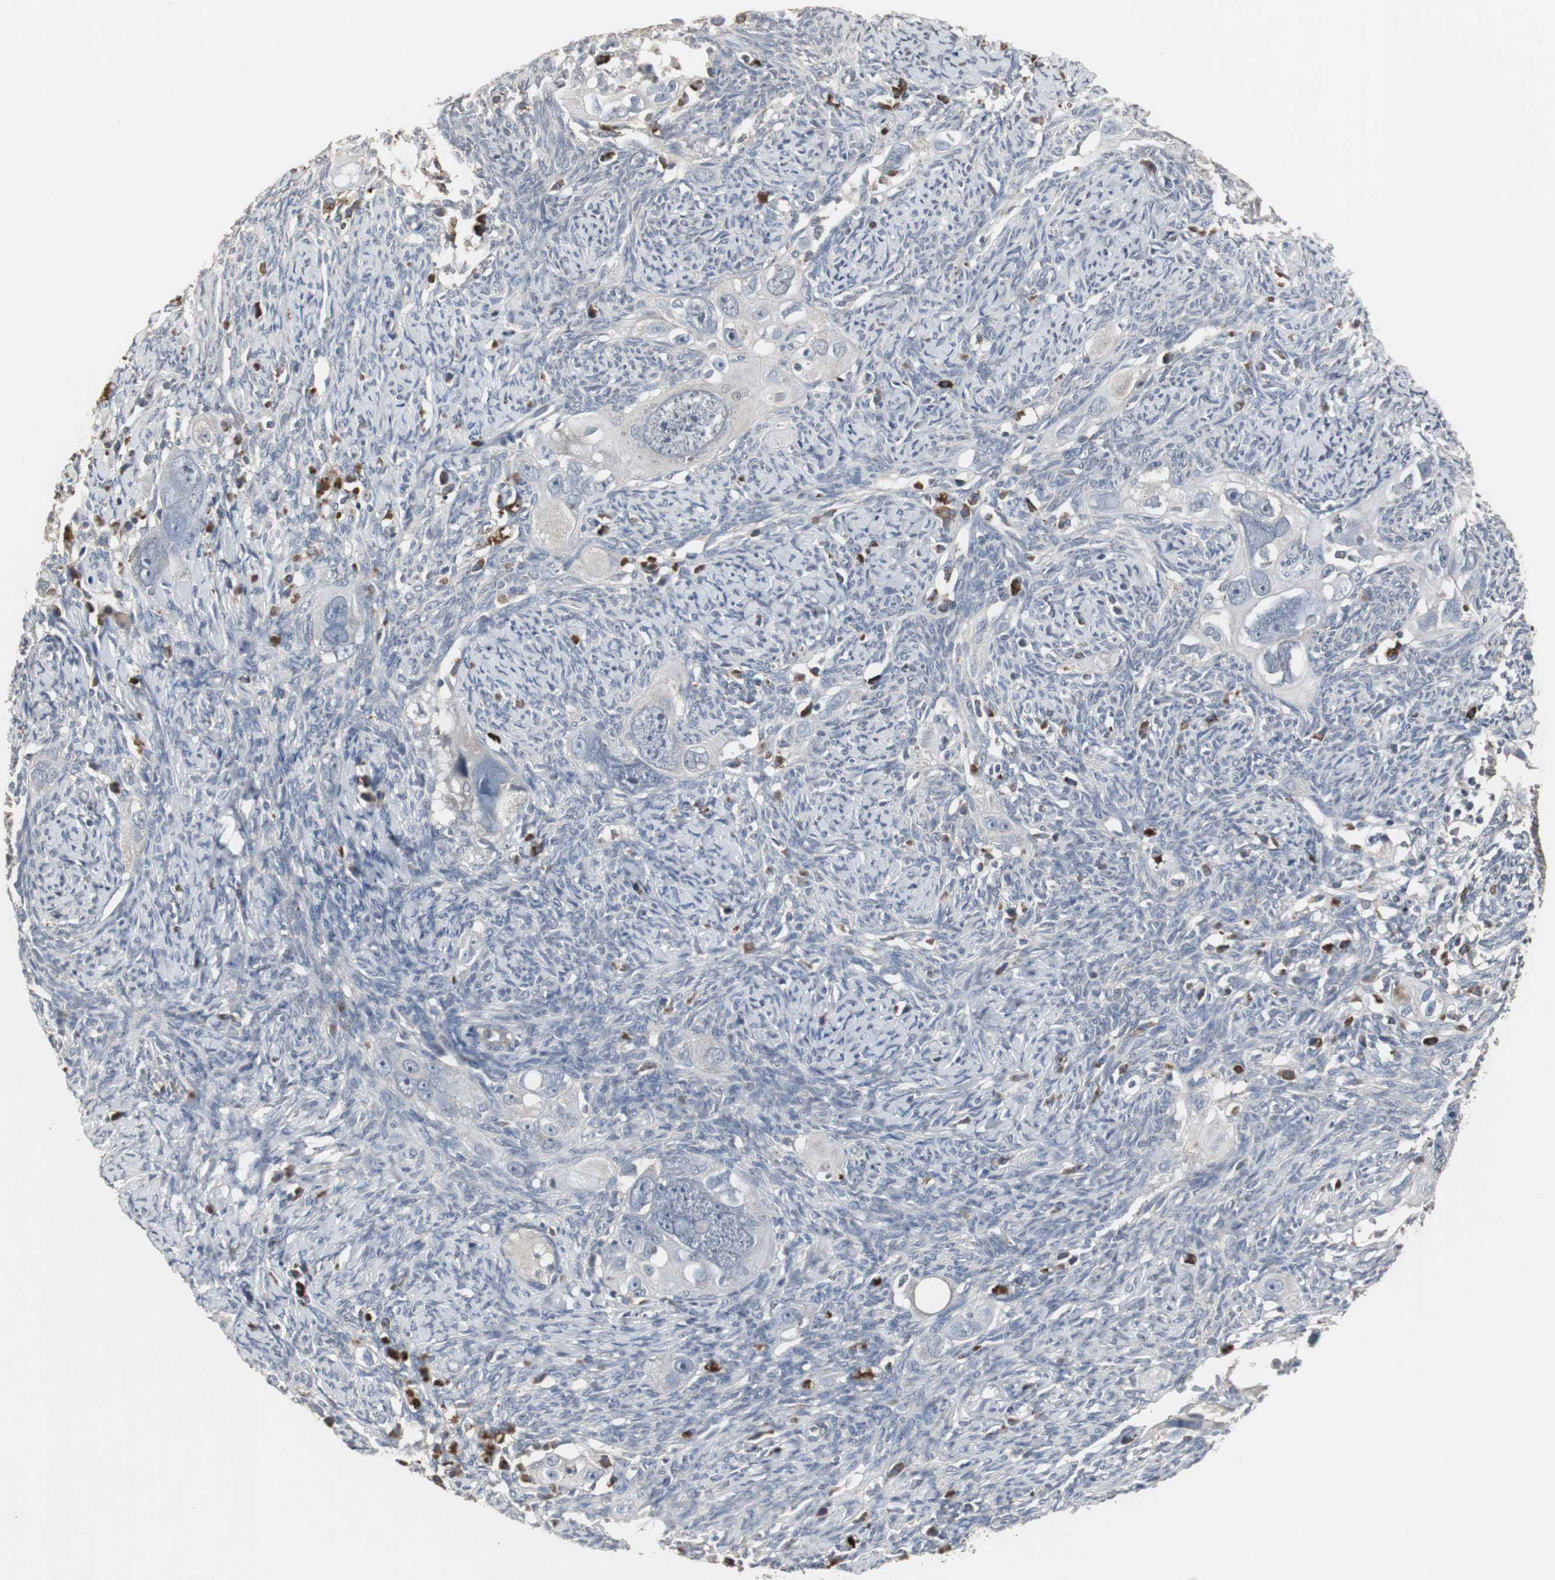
{"staining": {"intensity": "negative", "quantity": "none", "location": "none"}, "tissue": "ovarian cancer", "cell_type": "Tumor cells", "image_type": "cancer", "snomed": [{"axis": "morphology", "description": "Normal tissue, NOS"}, {"axis": "morphology", "description": "Cystadenocarcinoma, serous, NOS"}, {"axis": "topography", "description": "Ovary"}], "caption": "Ovarian cancer was stained to show a protein in brown. There is no significant staining in tumor cells. (DAB immunohistochemistry (IHC) with hematoxylin counter stain).", "gene": "ACAA1", "patient": {"sex": "female", "age": 62}}